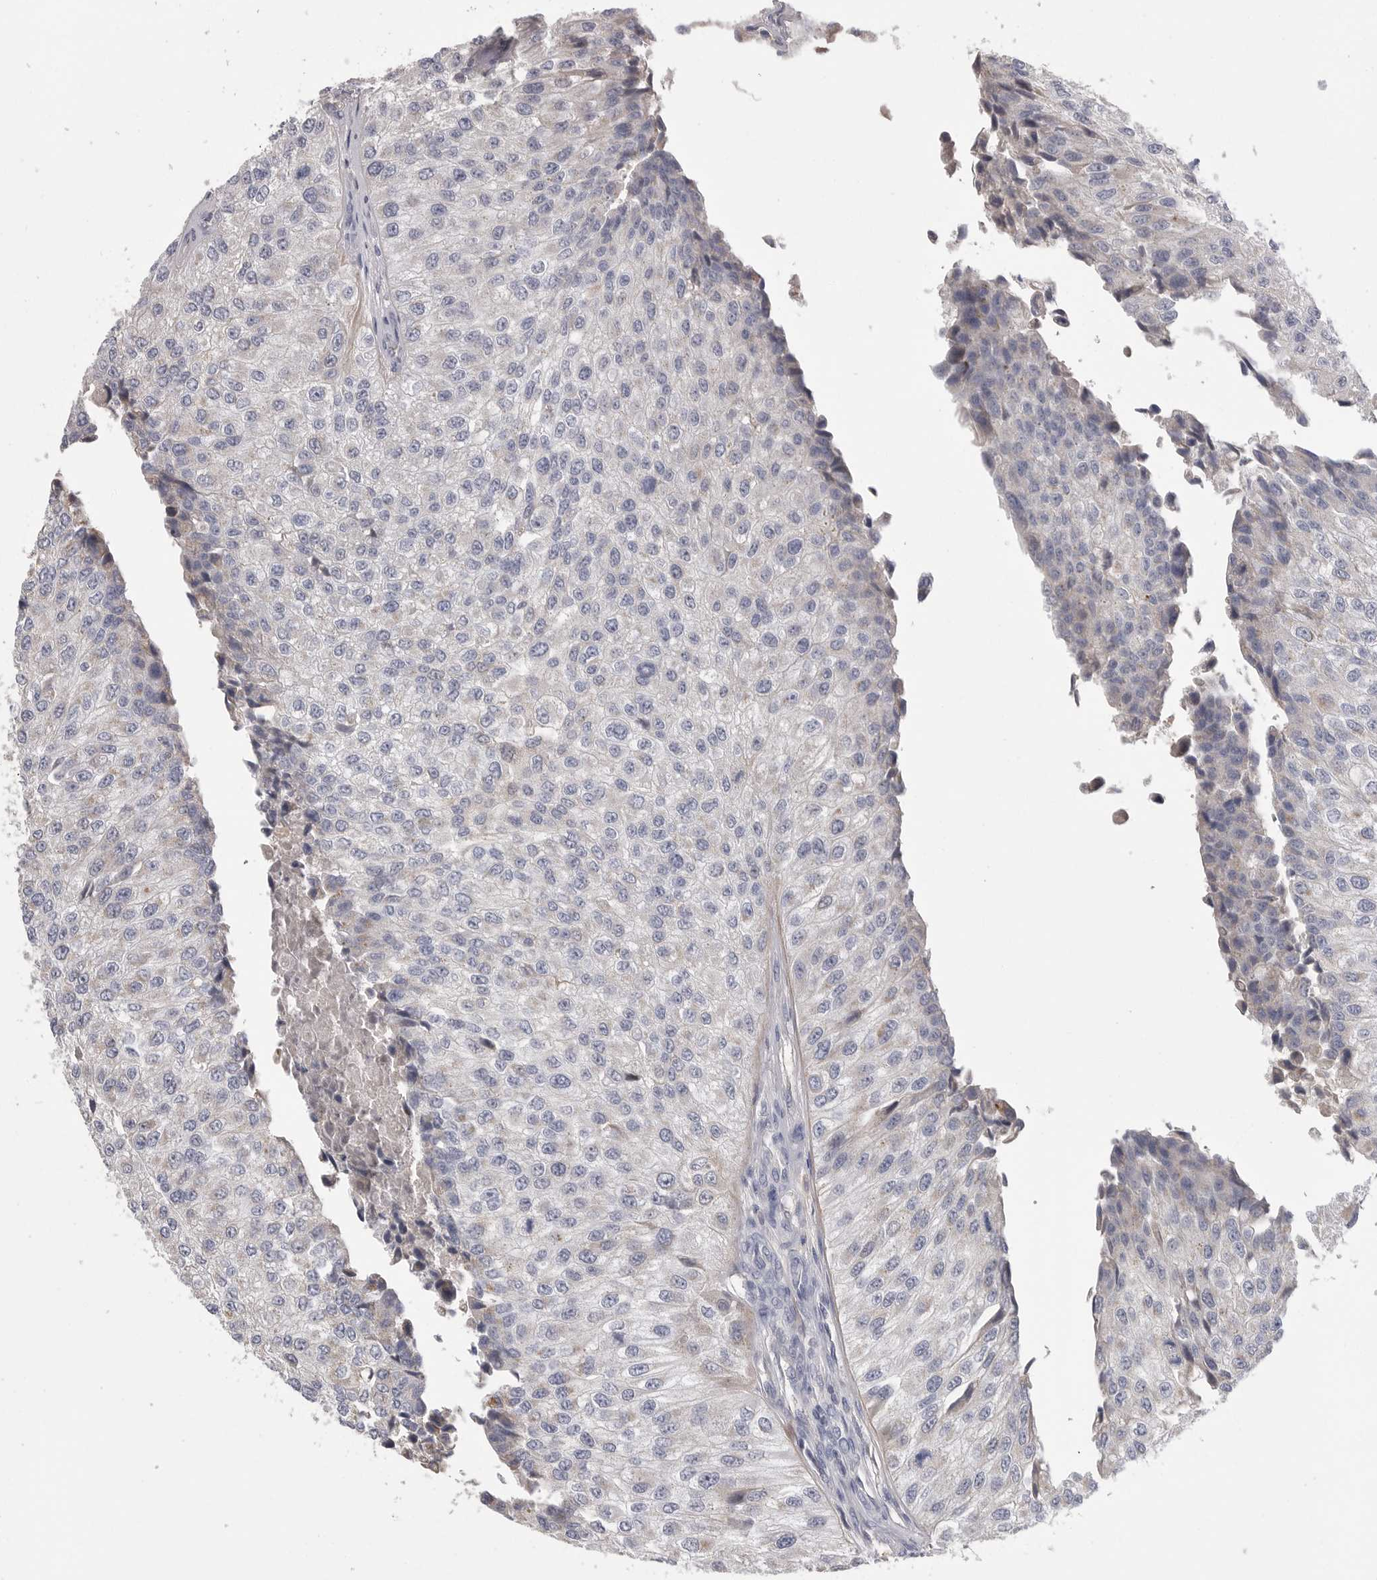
{"staining": {"intensity": "negative", "quantity": "none", "location": "none"}, "tissue": "urothelial cancer", "cell_type": "Tumor cells", "image_type": "cancer", "snomed": [{"axis": "morphology", "description": "Urothelial carcinoma, High grade"}, {"axis": "topography", "description": "Kidney"}, {"axis": "topography", "description": "Urinary bladder"}], "caption": "High power microscopy micrograph of an immunohistochemistry histopathology image of high-grade urothelial carcinoma, revealing no significant staining in tumor cells.", "gene": "SDC3", "patient": {"sex": "male", "age": 77}}